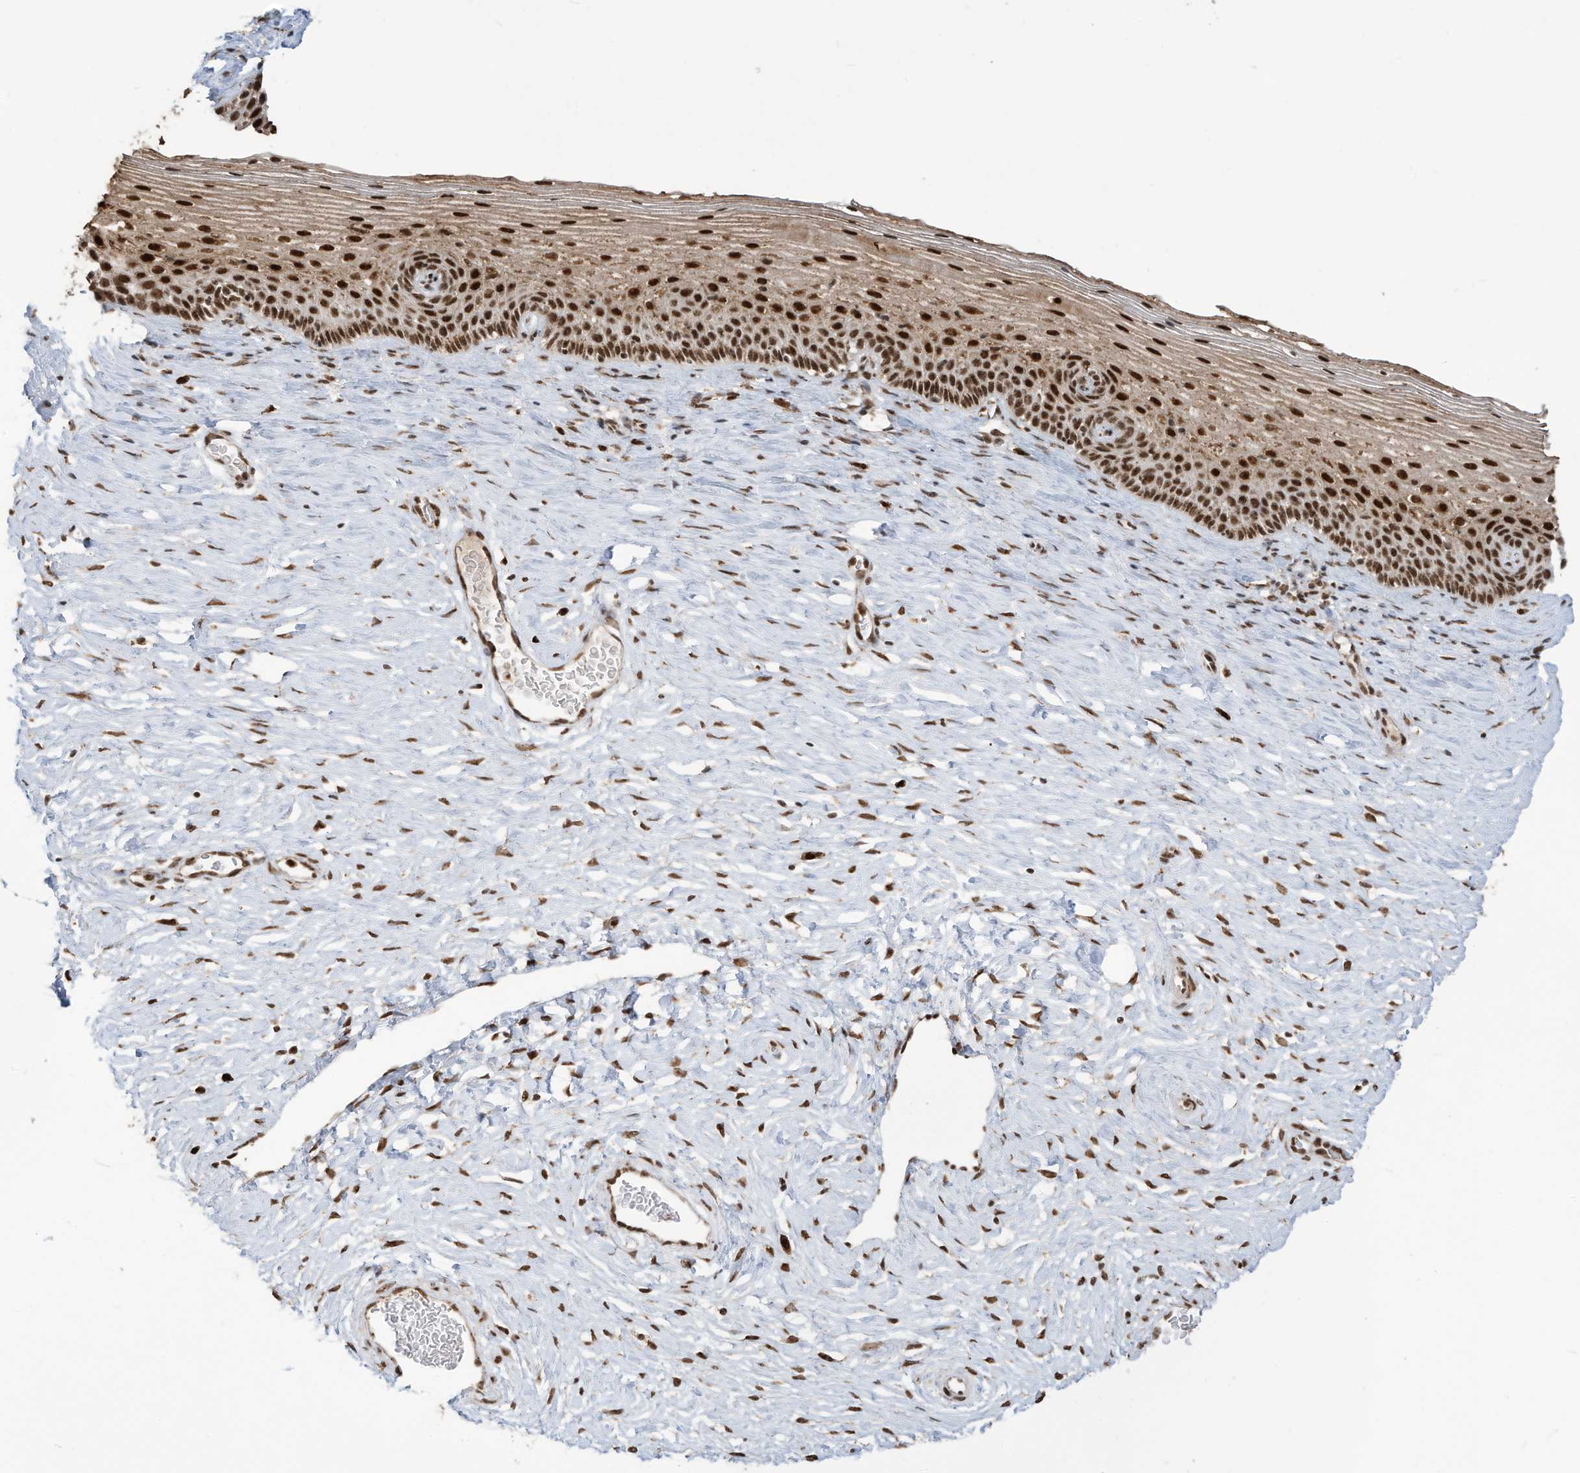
{"staining": {"intensity": "strong", "quantity": ">75%", "location": "cytoplasmic/membranous,nuclear"}, "tissue": "cervix", "cell_type": "Glandular cells", "image_type": "normal", "snomed": [{"axis": "morphology", "description": "Normal tissue, NOS"}, {"axis": "topography", "description": "Cervix"}], "caption": "Normal cervix was stained to show a protein in brown. There is high levels of strong cytoplasmic/membranous,nuclear positivity in approximately >75% of glandular cells.", "gene": "LBH", "patient": {"sex": "female", "age": 33}}